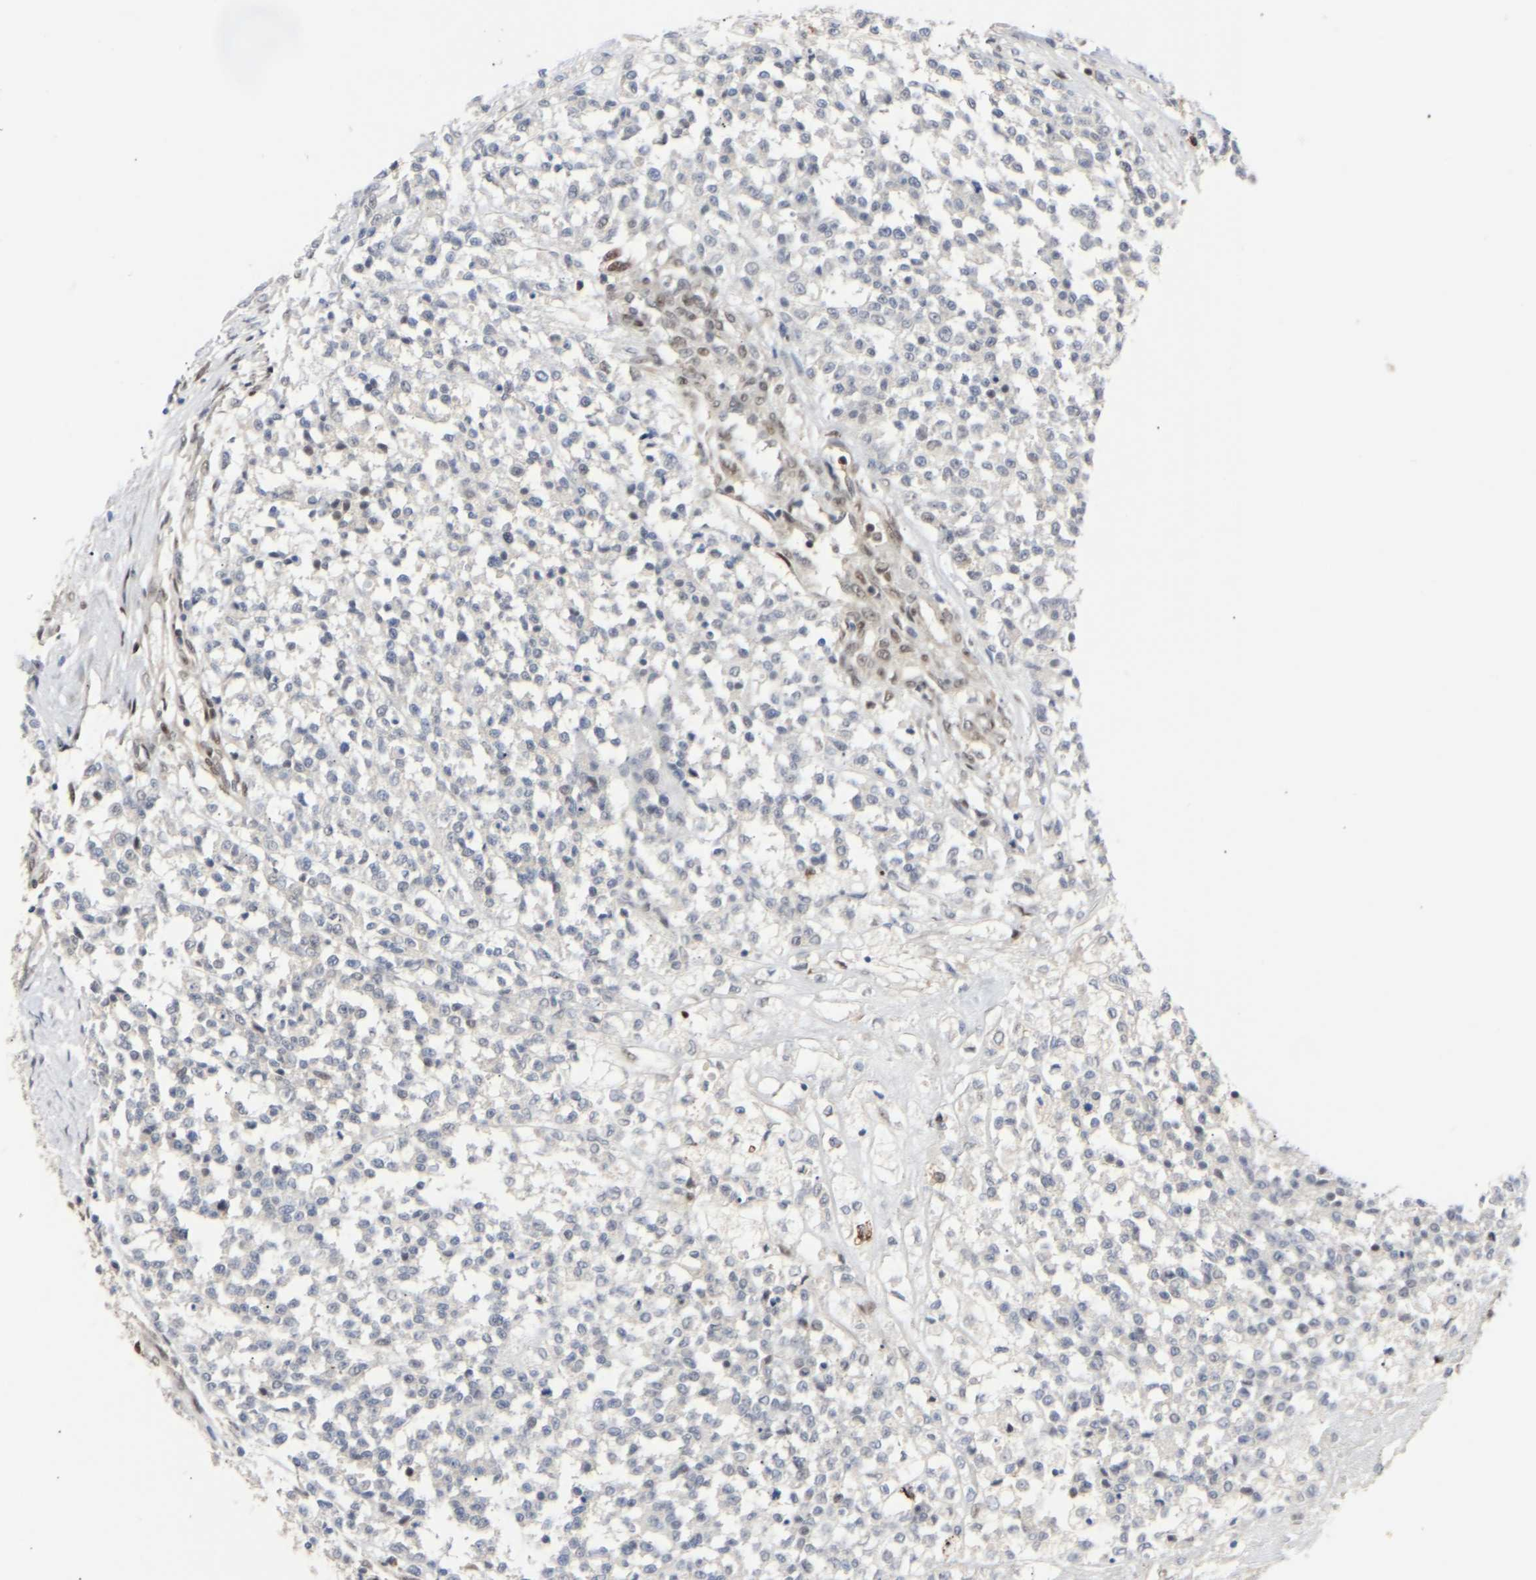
{"staining": {"intensity": "negative", "quantity": "none", "location": "none"}, "tissue": "testis cancer", "cell_type": "Tumor cells", "image_type": "cancer", "snomed": [{"axis": "morphology", "description": "Seminoma, NOS"}, {"axis": "topography", "description": "Testis"}], "caption": "High power microscopy image of an IHC histopathology image of testis cancer, revealing no significant expression in tumor cells. (Immunohistochemistry (ihc), brightfield microscopy, high magnification).", "gene": "SSBP2", "patient": {"sex": "male", "age": 59}}